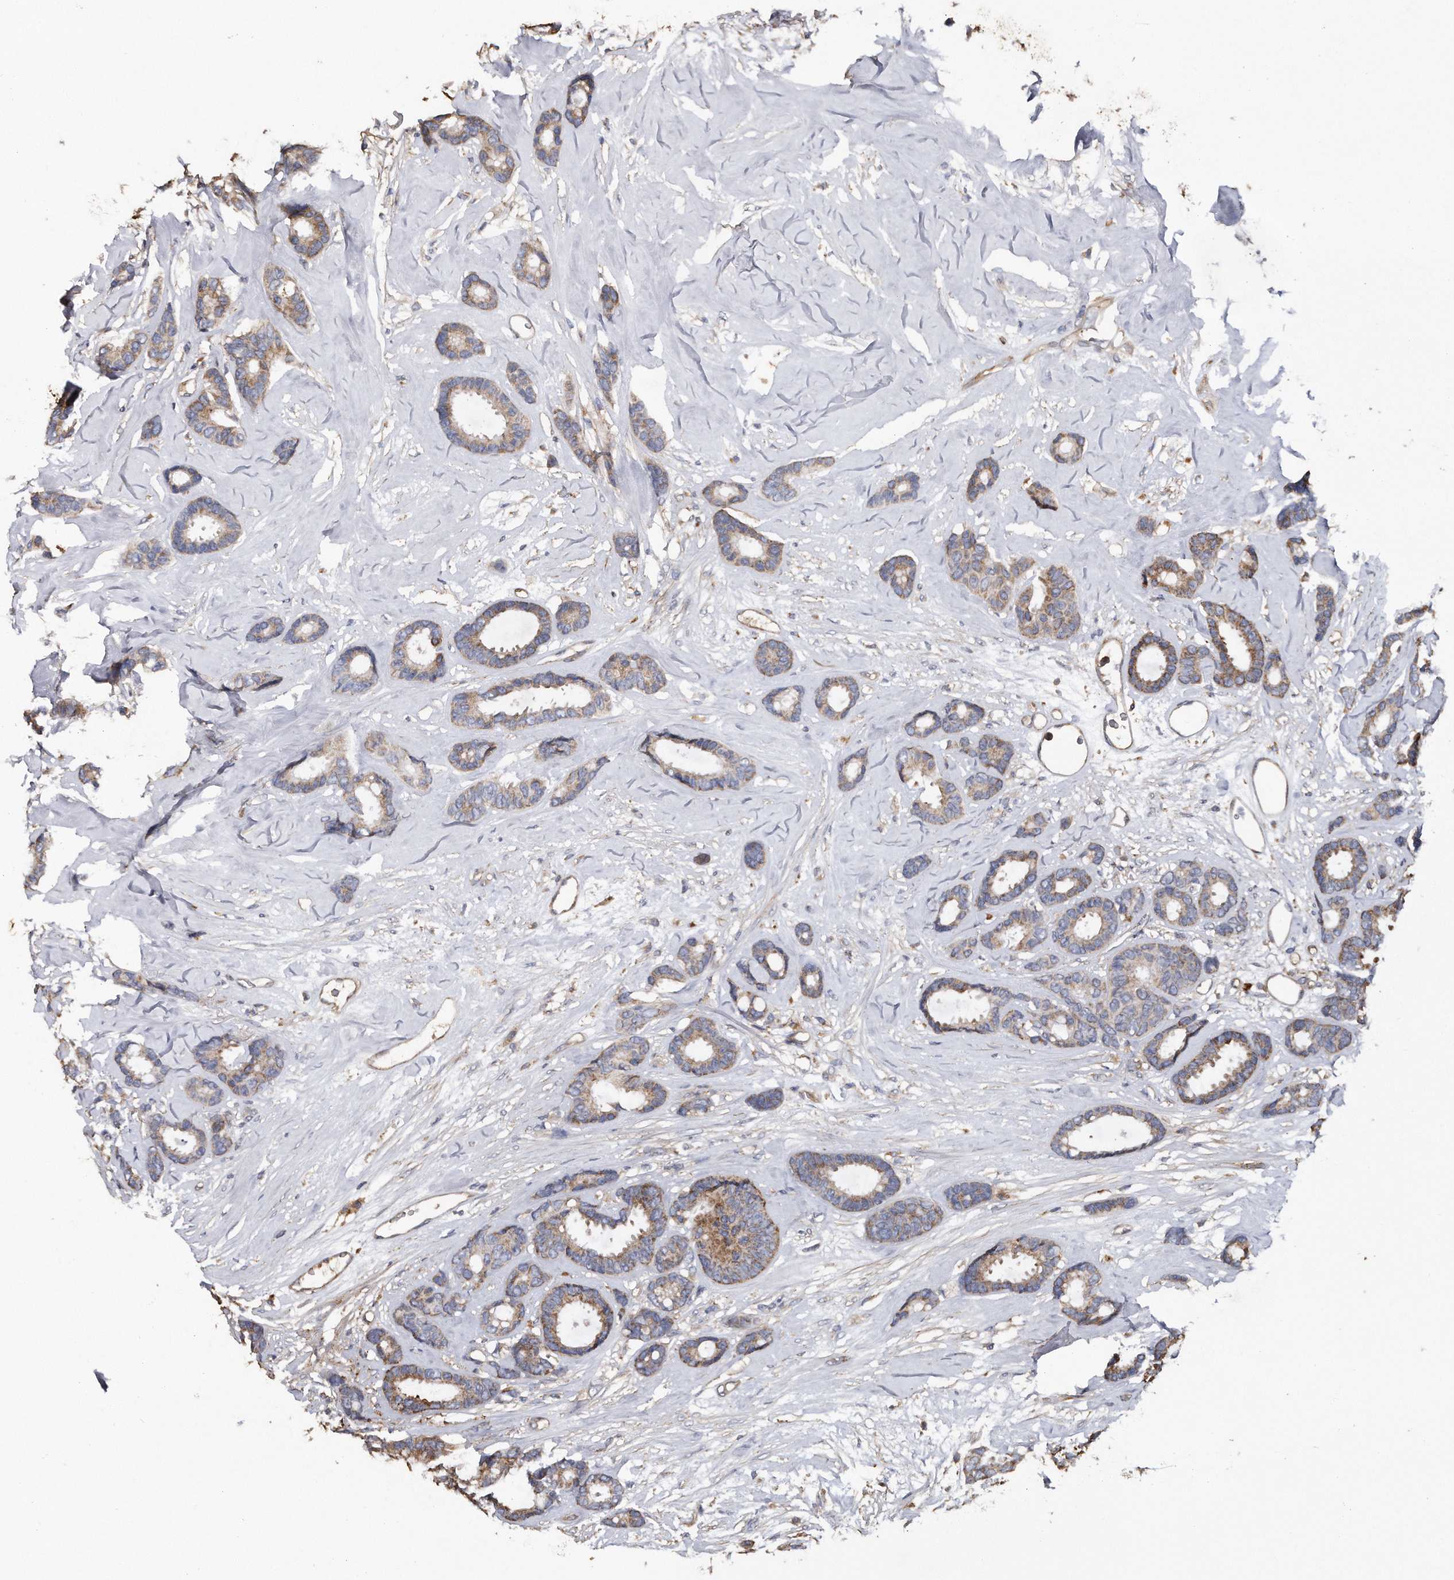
{"staining": {"intensity": "moderate", "quantity": ">75%", "location": "cytoplasmic/membranous"}, "tissue": "breast cancer", "cell_type": "Tumor cells", "image_type": "cancer", "snomed": [{"axis": "morphology", "description": "Duct carcinoma"}, {"axis": "topography", "description": "Breast"}], "caption": "The image exhibits a brown stain indicating the presence of a protein in the cytoplasmic/membranous of tumor cells in breast intraductal carcinoma. Nuclei are stained in blue.", "gene": "KCND3", "patient": {"sex": "female", "age": 87}}